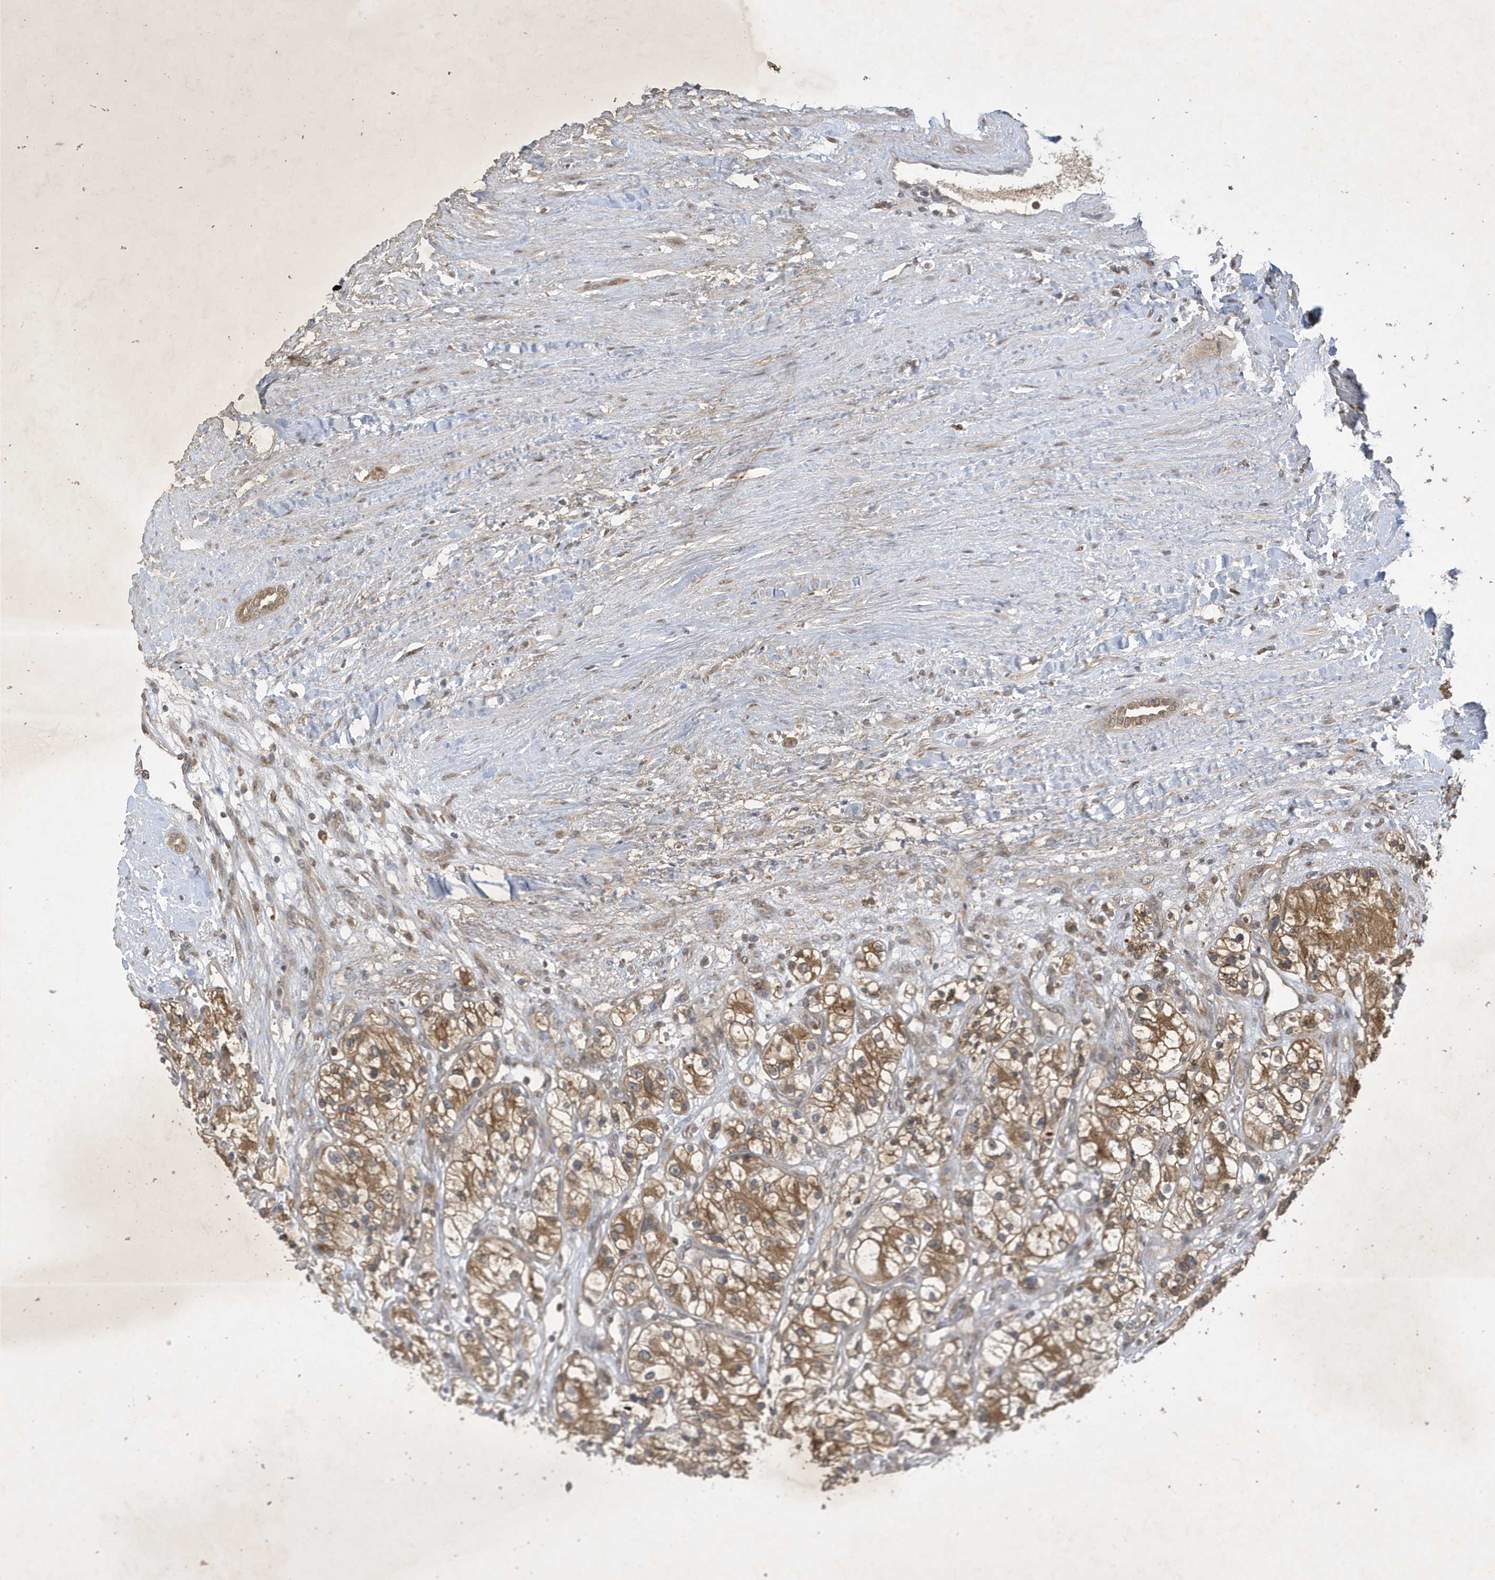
{"staining": {"intensity": "moderate", "quantity": ">75%", "location": "cytoplasmic/membranous"}, "tissue": "renal cancer", "cell_type": "Tumor cells", "image_type": "cancer", "snomed": [{"axis": "morphology", "description": "Adenocarcinoma, NOS"}, {"axis": "topography", "description": "Kidney"}], "caption": "Protein expression analysis of renal adenocarcinoma shows moderate cytoplasmic/membranous positivity in approximately >75% of tumor cells.", "gene": "STX10", "patient": {"sex": "female", "age": 57}}